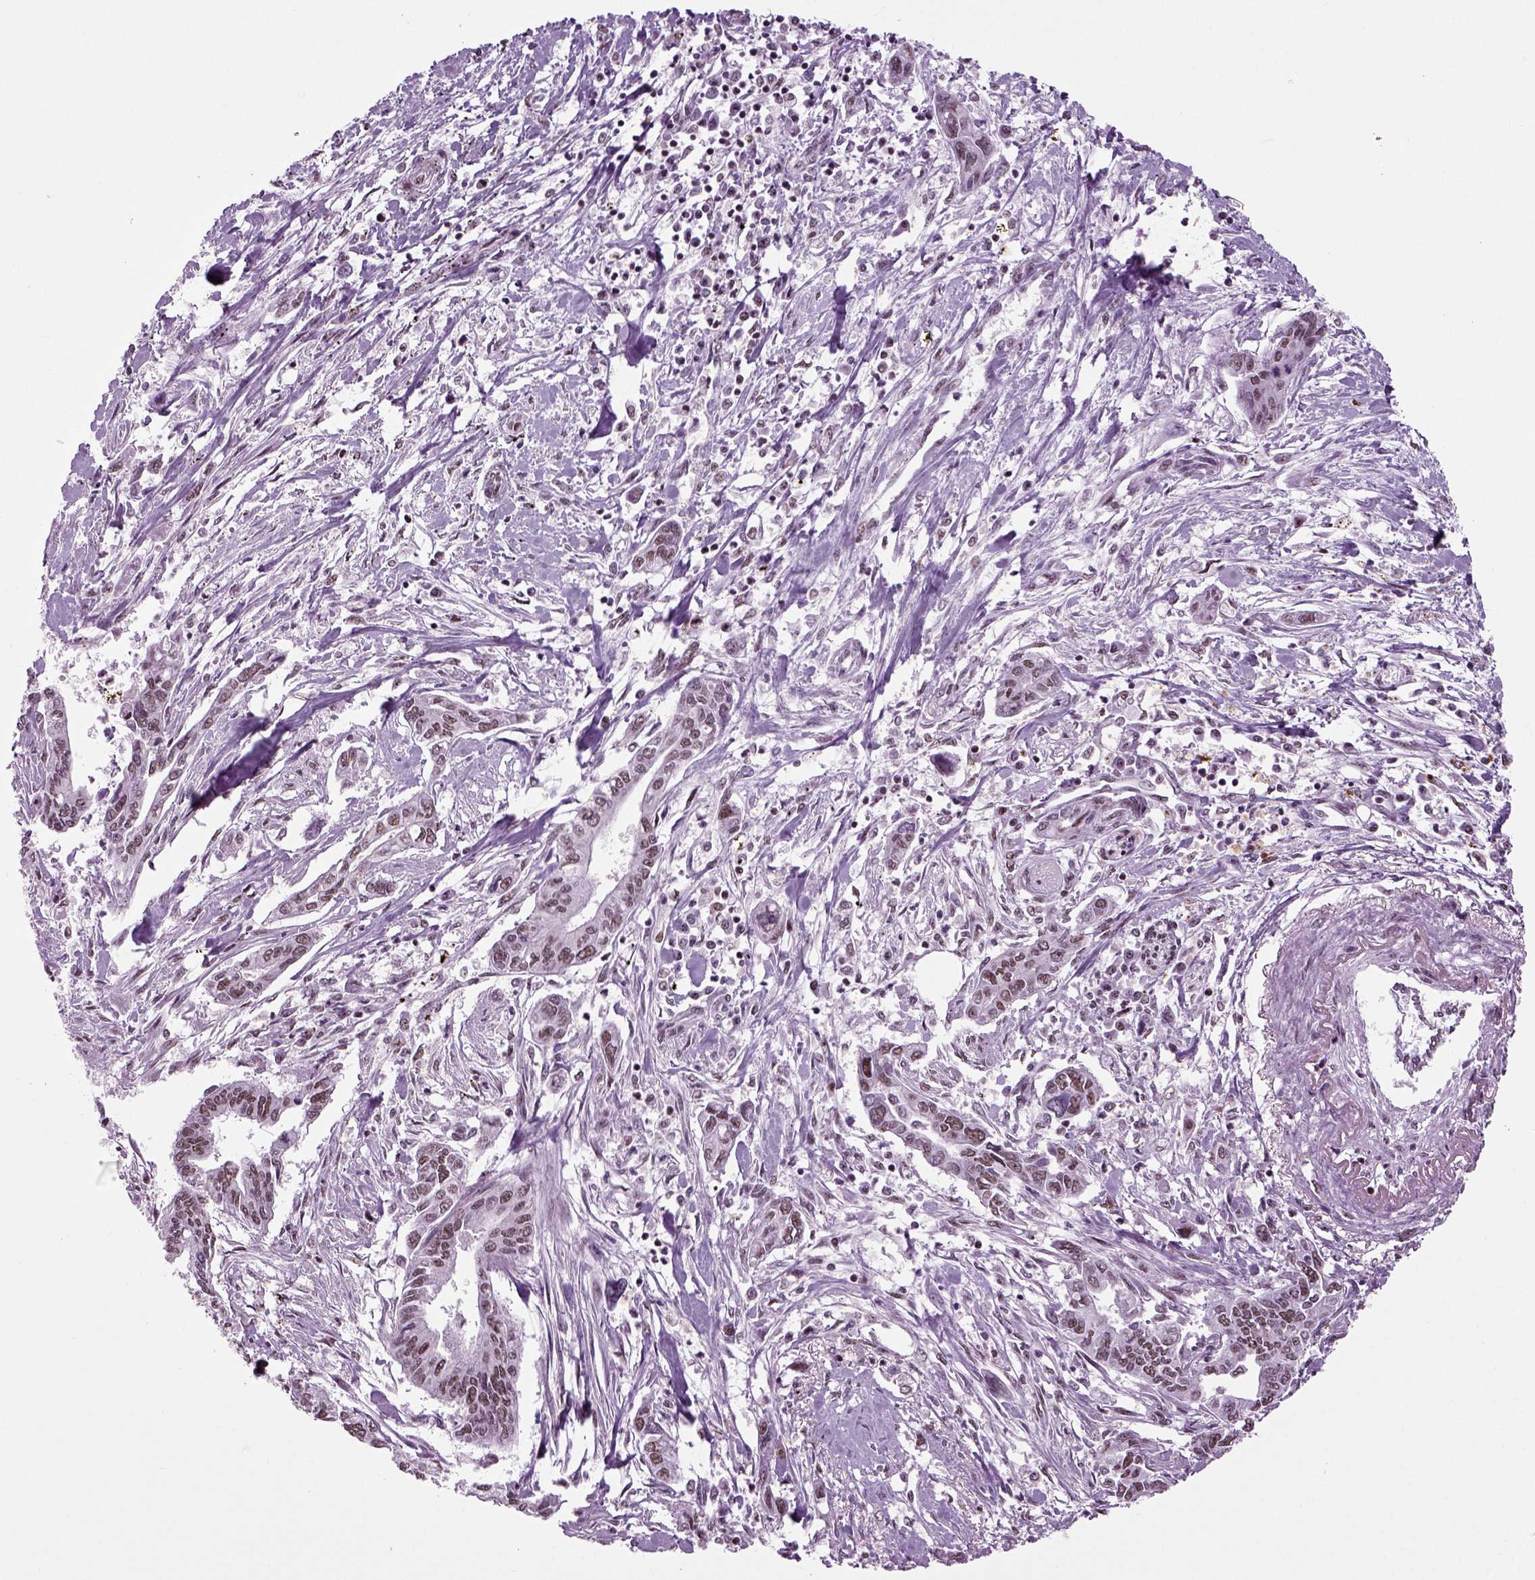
{"staining": {"intensity": "weak", "quantity": "25%-75%", "location": "nuclear"}, "tissue": "pancreatic cancer", "cell_type": "Tumor cells", "image_type": "cancer", "snomed": [{"axis": "morphology", "description": "Adenocarcinoma, NOS"}, {"axis": "topography", "description": "Pancreas"}], "caption": "This histopathology image reveals immunohistochemistry staining of pancreatic adenocarcinoma, with low weak nuclear staining in about 25%-75% of tumor cells.", "gene": "RCOR3", "patient": {"sex": "male", "age": 60}}